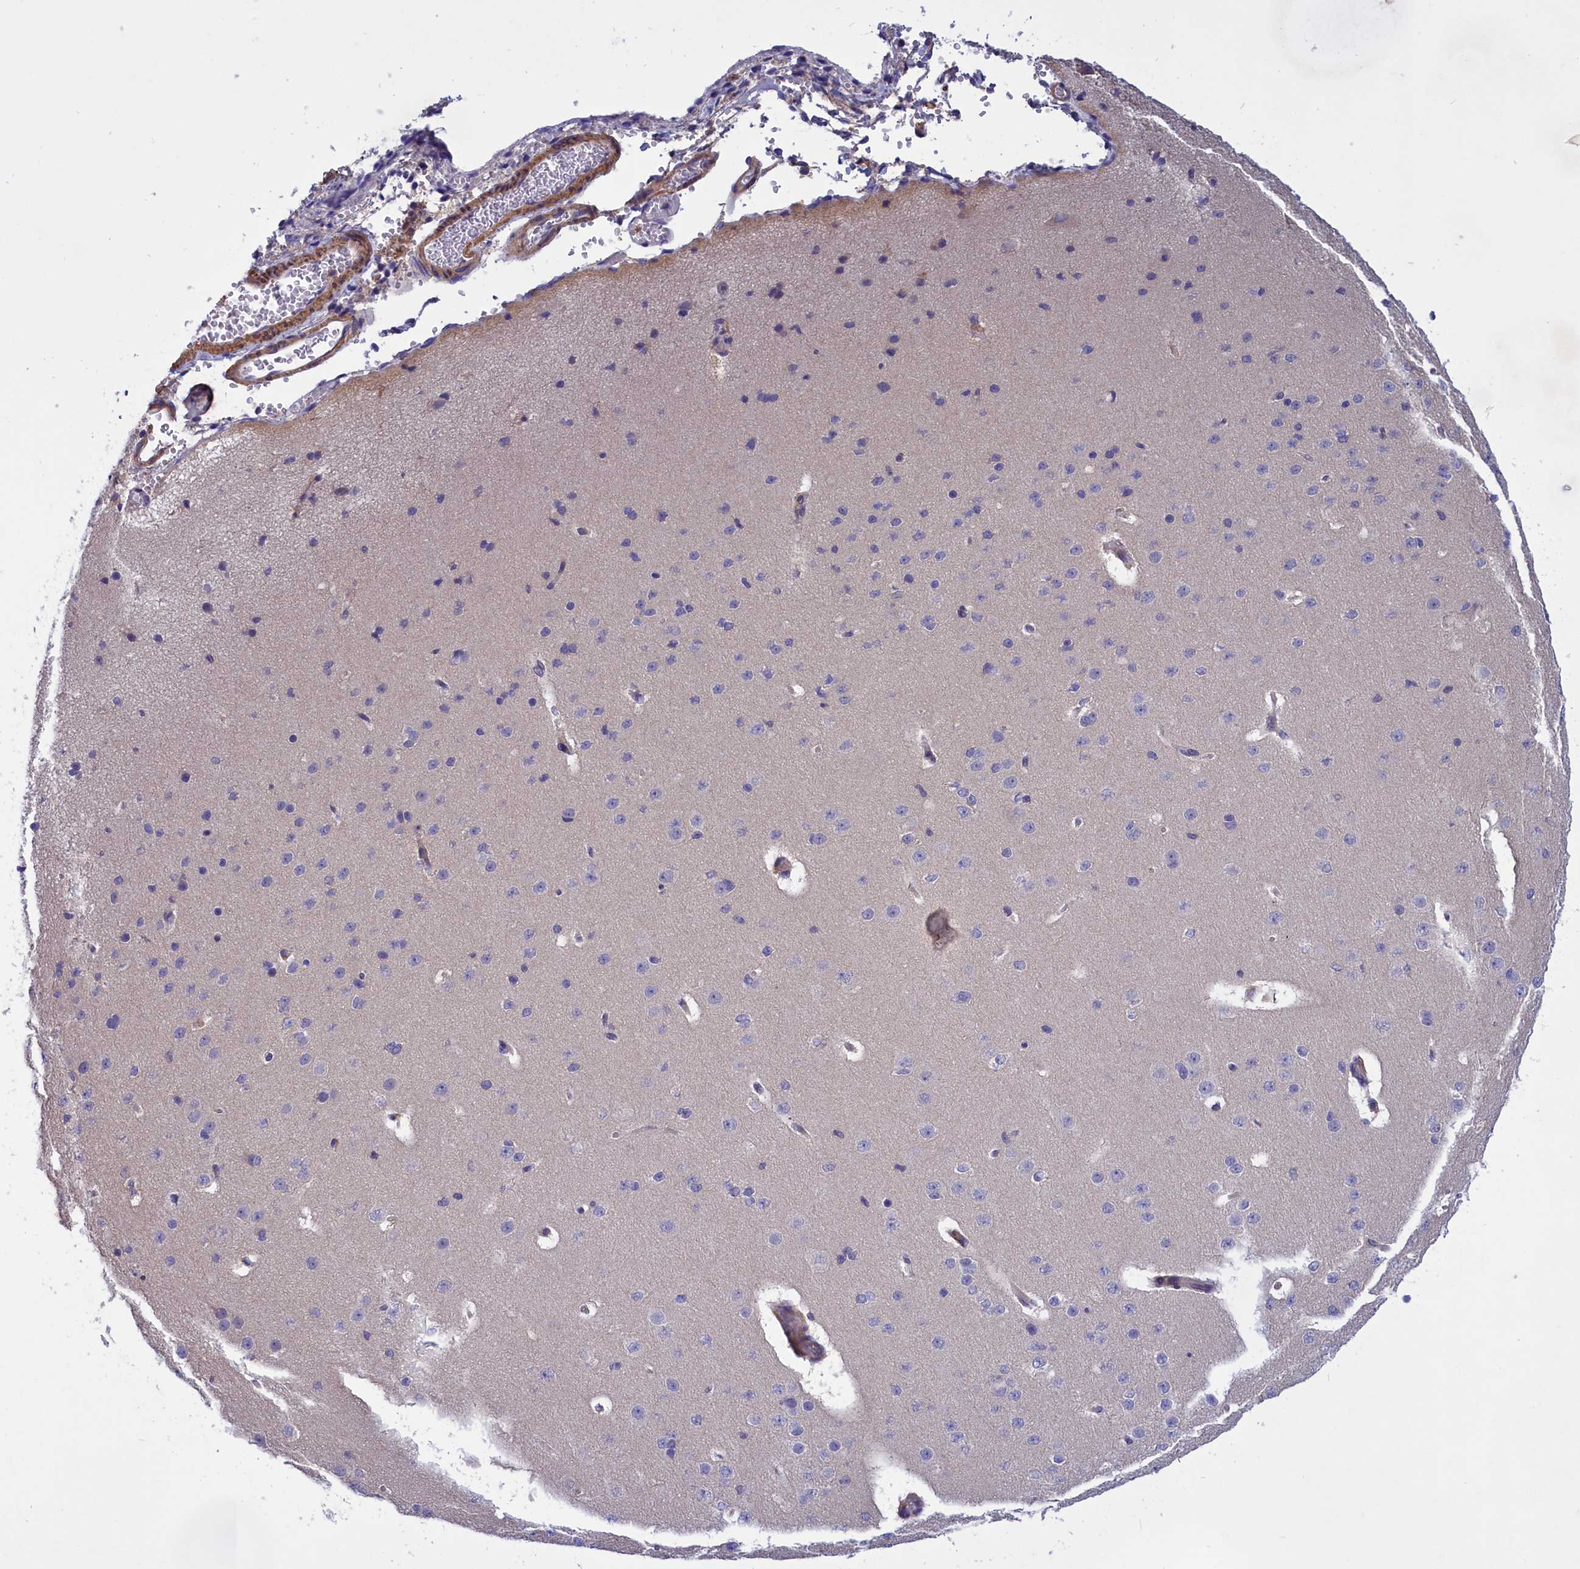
{"staining": {"intensity": "weak", "quantity": "<25%", "location": "cytoplasmic/membranous"}, "tissue": "cerebral cortex", "cell_type": "Endothelial cells", "image_type": "normal", "snomed": [{"axis": "morphology", "description": "Normal tissue, NOS"}, {"axis": "morphology", "description": "Developmental malformation"}, {"axis": "topography", "description": "Cerebral cortex"}], "caption": "Protein analysis of normal cerebral cortex demonstrates no significant staining in endothelial cells.", "gene": "AMDHD2", "patient": {"sex": "female", "age": 30}}